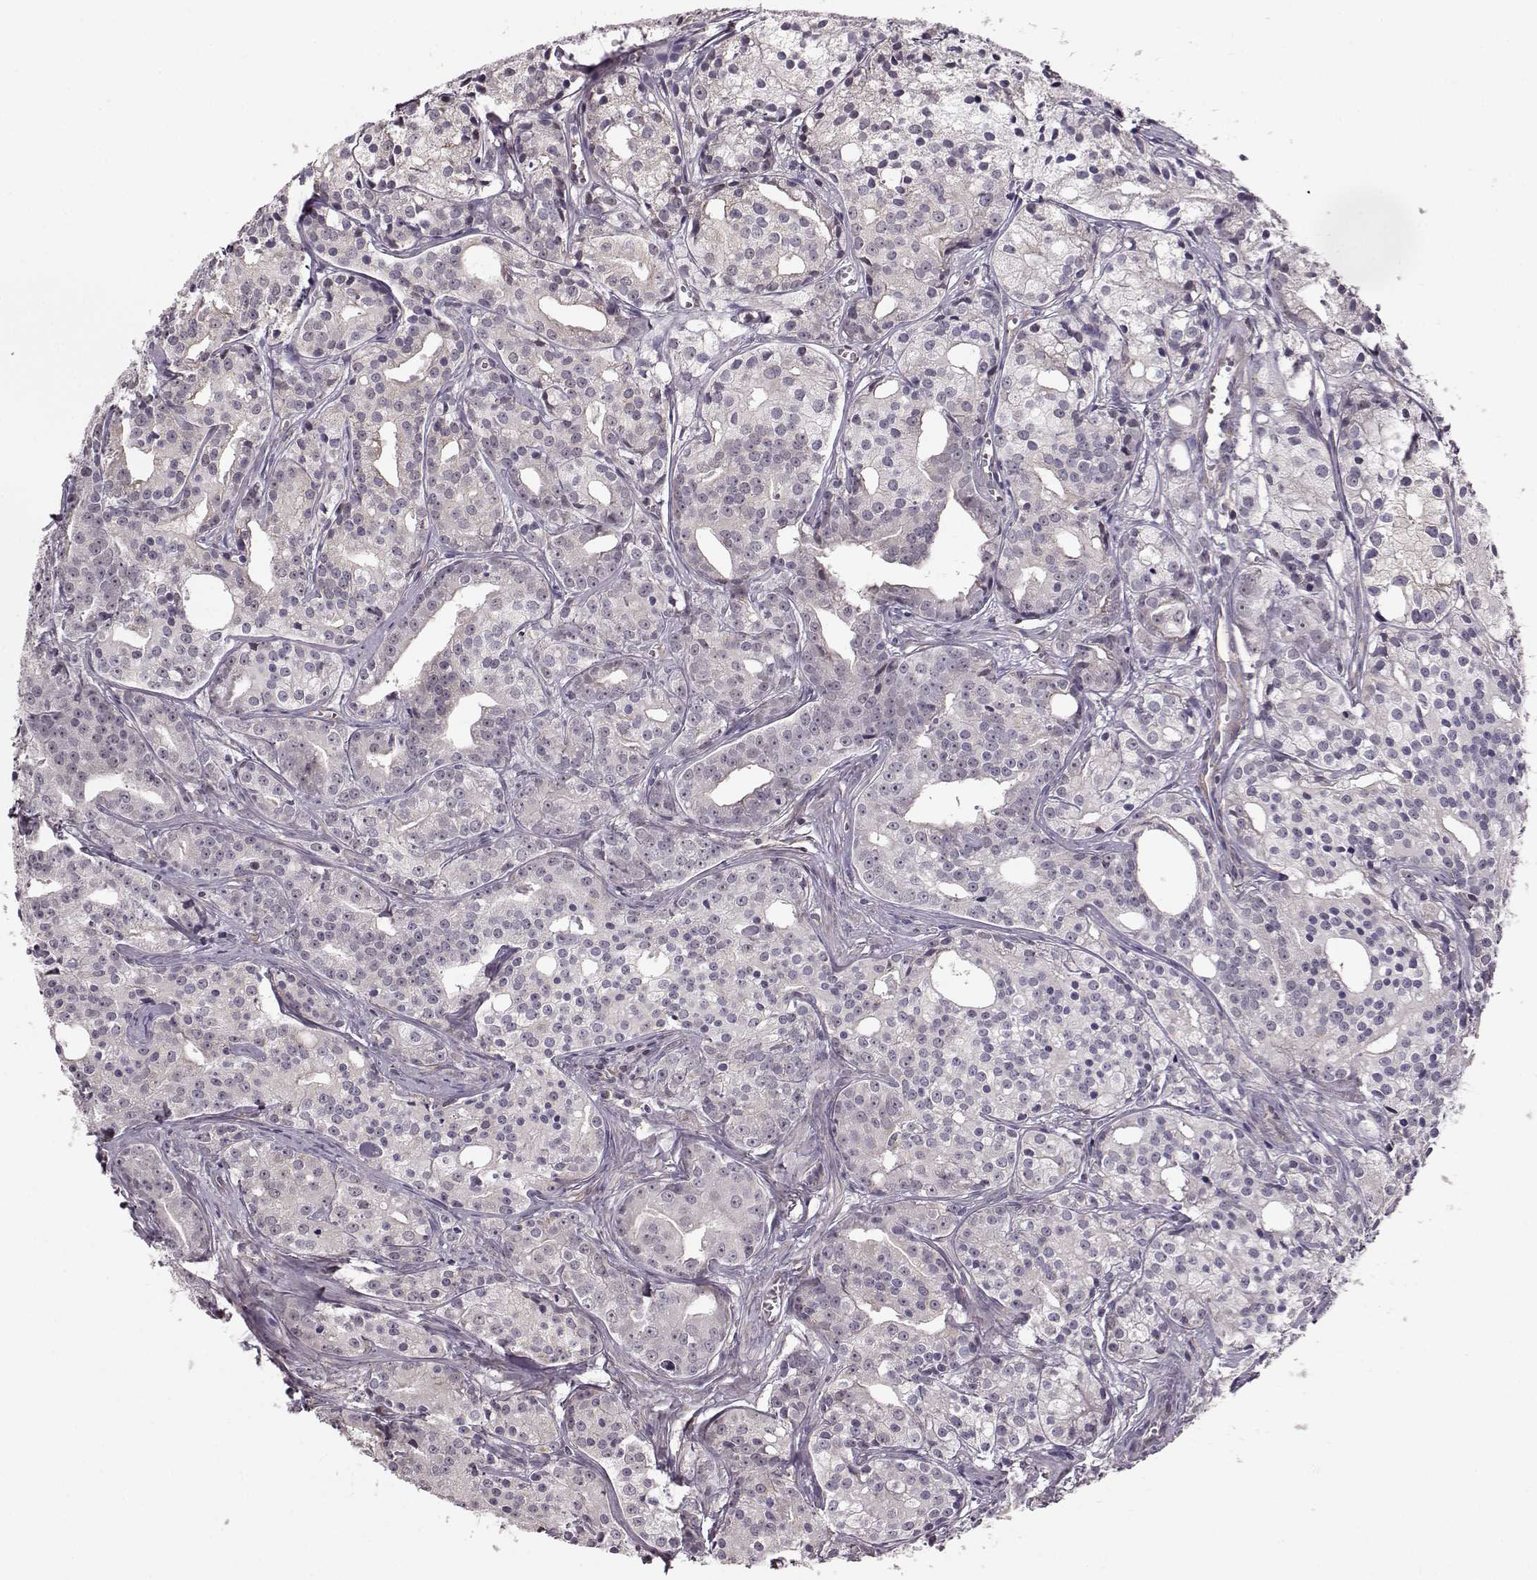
{"staining": {"intensity": "negative", "quantity": "none", "location": "none"}, "tissue": "prostate cancer", "cell_type": "Tumor cells", "image_type": "cancer", "snomed": [{"axis": "morphology", "description": "Adenocarcinoma, Medium grade"}, {"axis": "topography", "description": "Prostate"}], "caption": "Protein analysis of adenocarcinoma (medium-grade) (prostate) exhibits no significant positivity in tumor cells. (Stains: DAB (3,3'-diaminobenzidine) IHC with hematoxylin counter stain, Microscopy: brightfield microscopy at high magnification).", "gene": "KLF6", "patient": {"sex": "male", "age": 74}}